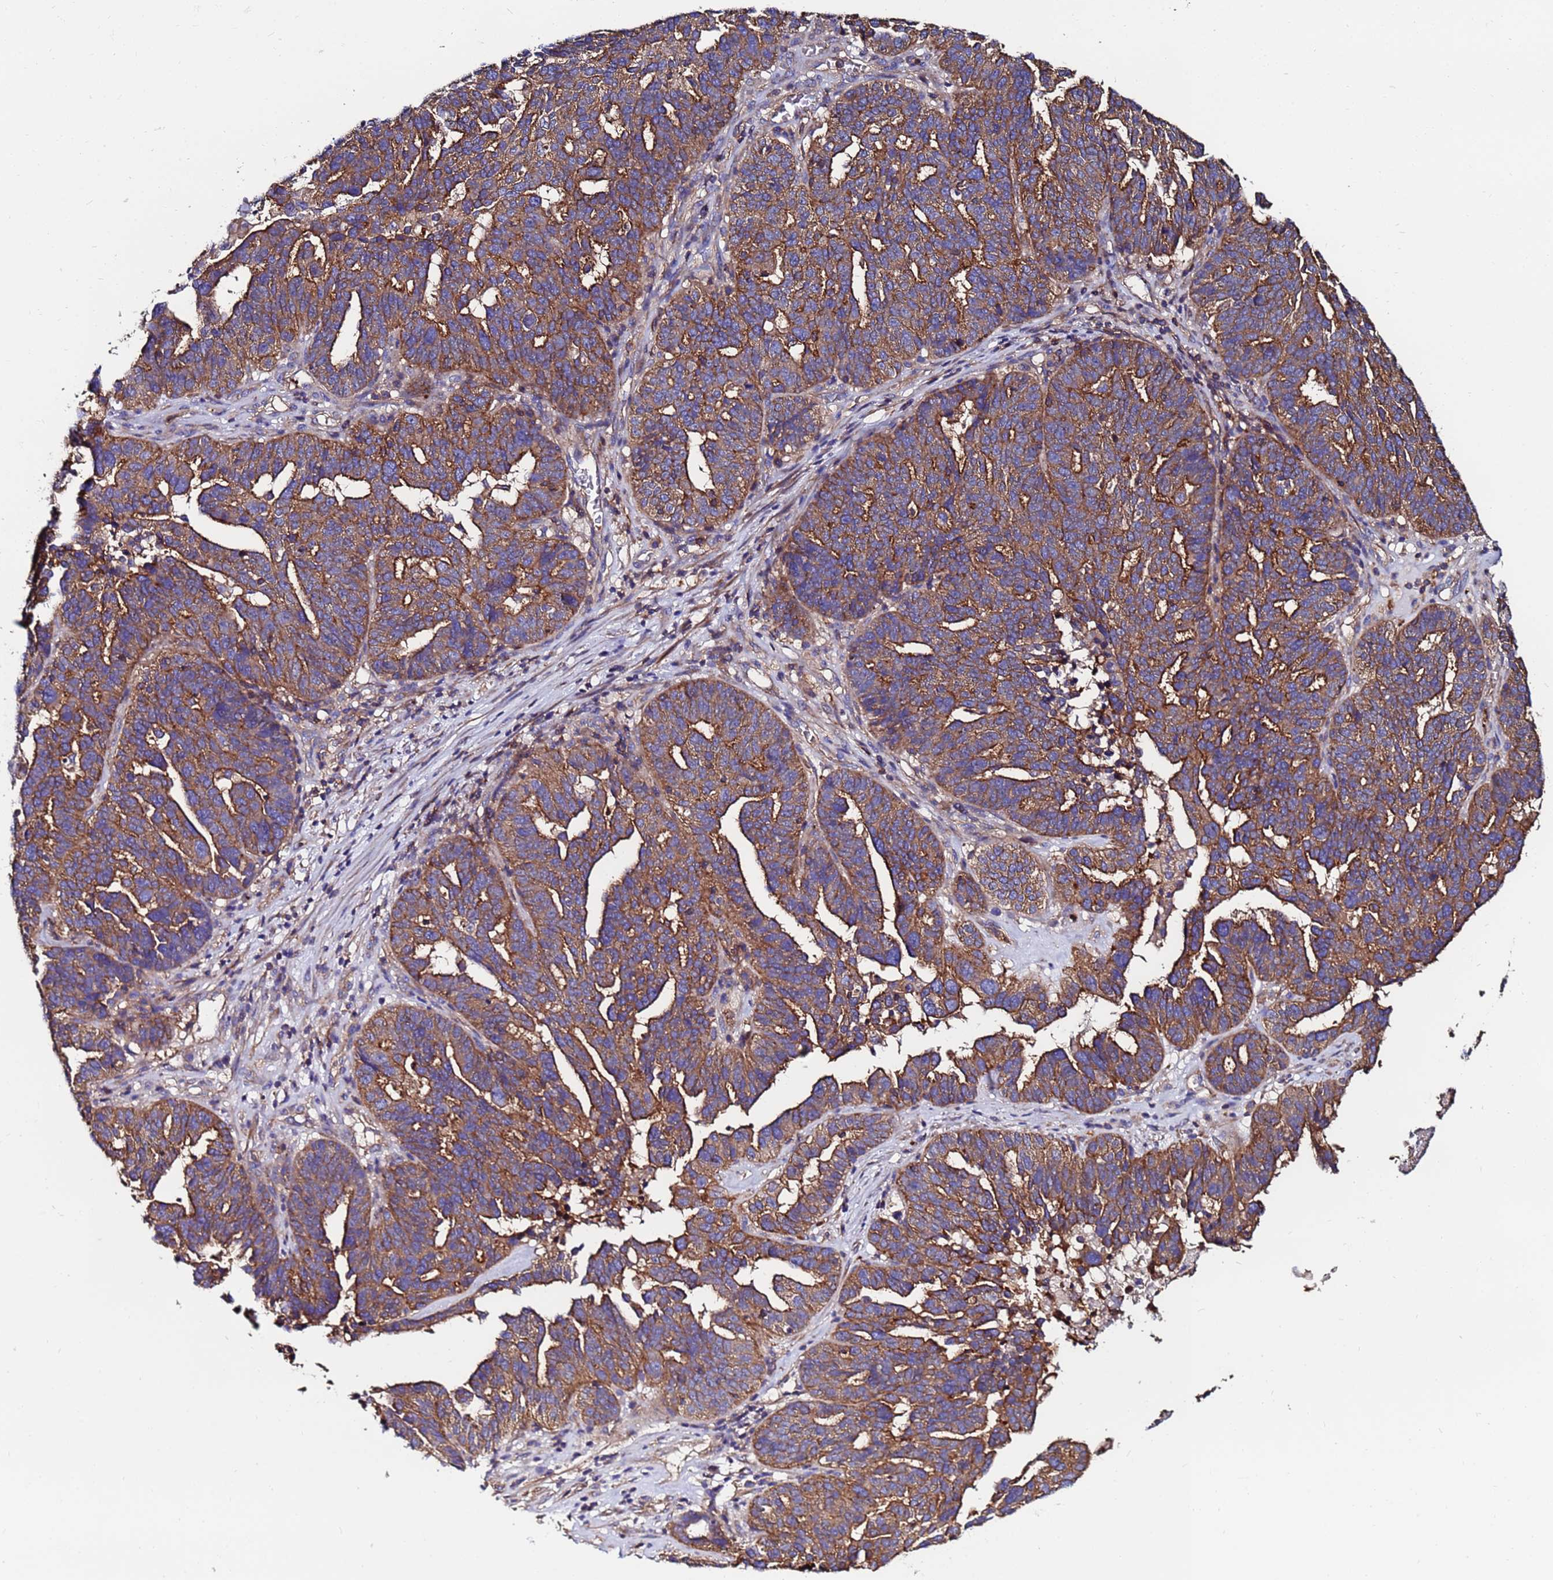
{"staining": {"intensity": "moderate", "quantity": ">75%", "location": "cytoplasmic/membranous"}, "tissue": "ovarian cancer", "cell_type": "Tumor cells", "image_type": "cancer", "snomed": [{"axis": "morphology", "description": "Cystadenocarcinoma, serous, NOS"}, {"axis": "topography", "description": "Ovary"}], "caption": "Brown immunohistochemical staining in serous cystadenocarcinoma (ovarian) exhibits moderate cytoplasmic/membranous staining in approximately >75% of tumor cells. (DAB IHC, brown staining for protein, blue staining for nuclei).", "gene": "POTEE", "patient": {"sex": "female", "age": 59}}